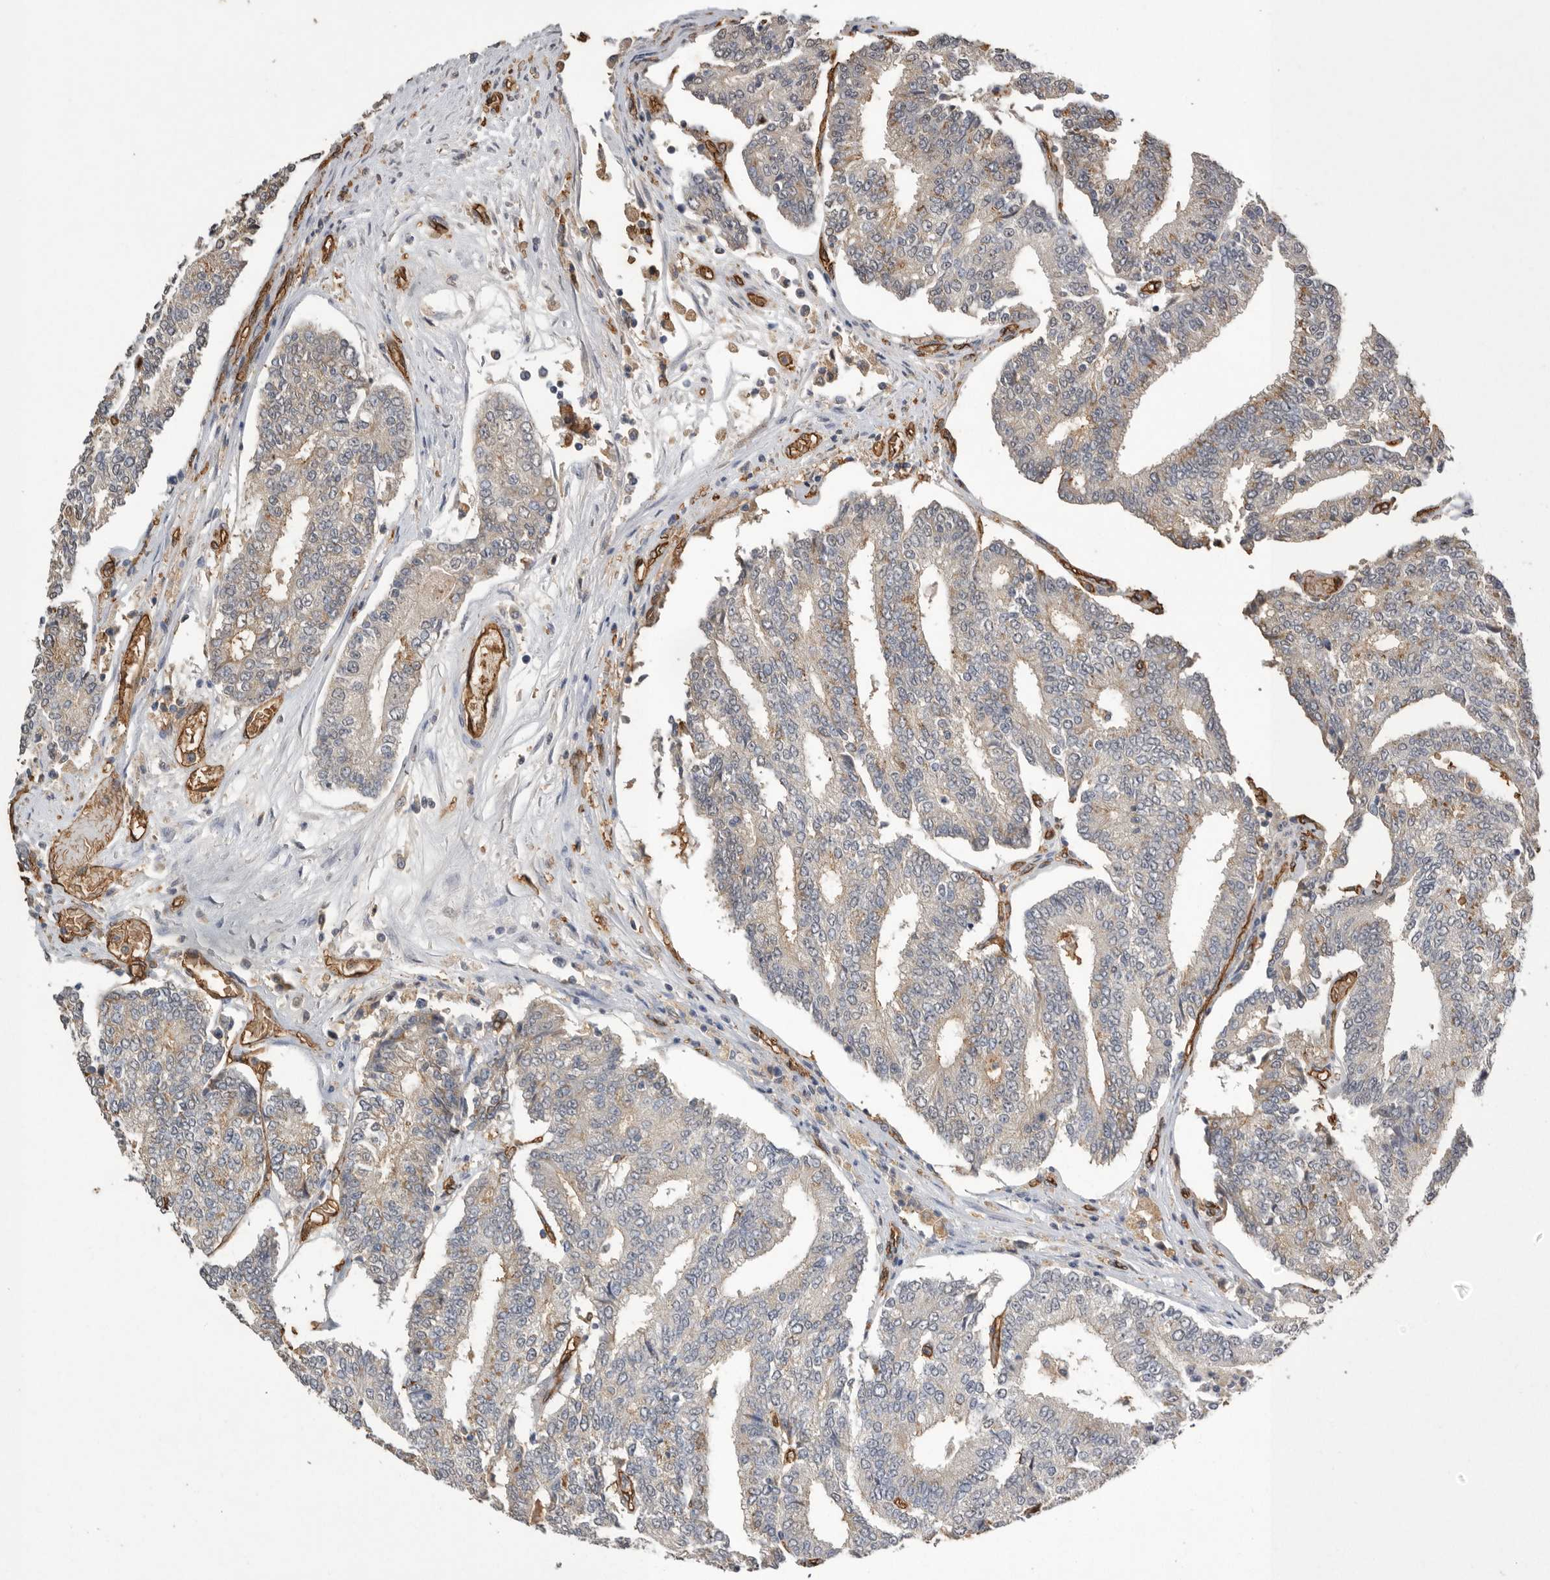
{"staining": {"intensity": "weak", "quantity": "<25%", "location": "cytoplasmic/membranous"}, "tissue": "prostate cancer", "cell_type": "Tumor cells", "image_type": "cancer", "snomed": [{"axis": "morphology", "description": "Normal tissue, NOS"}, {"axis": "morphology", "description": "Adenocarcinoma, High grade"}, {"axis": "topography", "description": "Prostate"}, {"axis": "topography", "description": "Seminal veicle"}], "caption": "Tumor cells are negative for brown protein staining in high-grade adenocarcinoma (prostate). (Brightfield microscopy of DAB immunohistochemistry (IHC) at high magnification).", "gene": "IL27", "patient": {"sex": "male", "age": 55}}